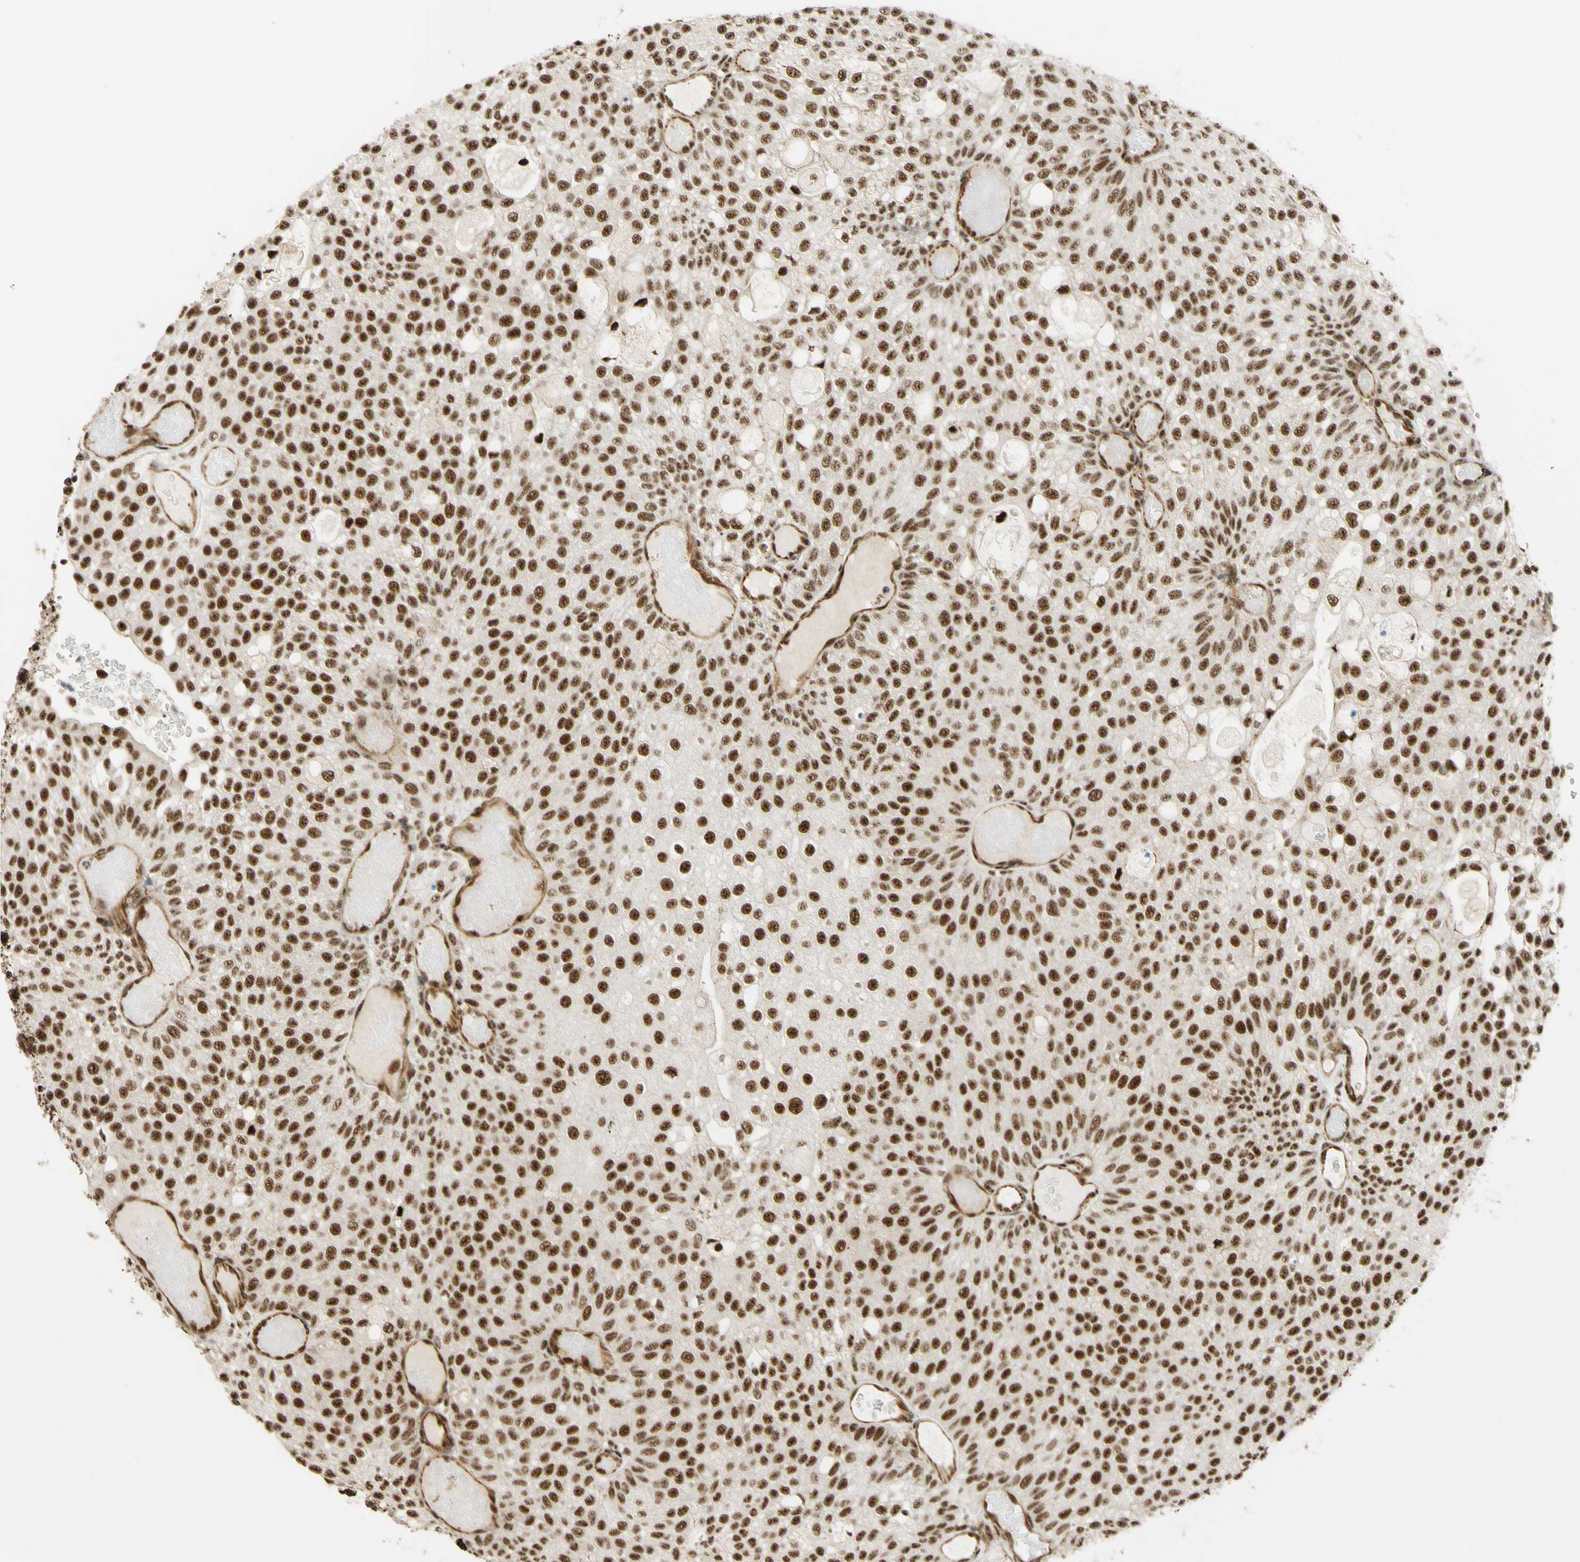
{"staining": {"intensity": "strong", "quantity": ">75%", "location": "nuclear"}, "tissue": "urothelial cancer", "cell_type": "Tumor cells", "image_type": "cancer", "snomed": [{"axis": "morphology", "description": "Urothelial carcinoma, Low grade"}, {"axis": "topography", "description": "Urinary bladder"}], "caption": "Immunohistochemical staining of low-grade urothelial carcinoma displays strong nuclear protein positivity in about >75% of tumor cells.", "gene": "SAP18", "patient": {"sex": "male", "age": 78}}